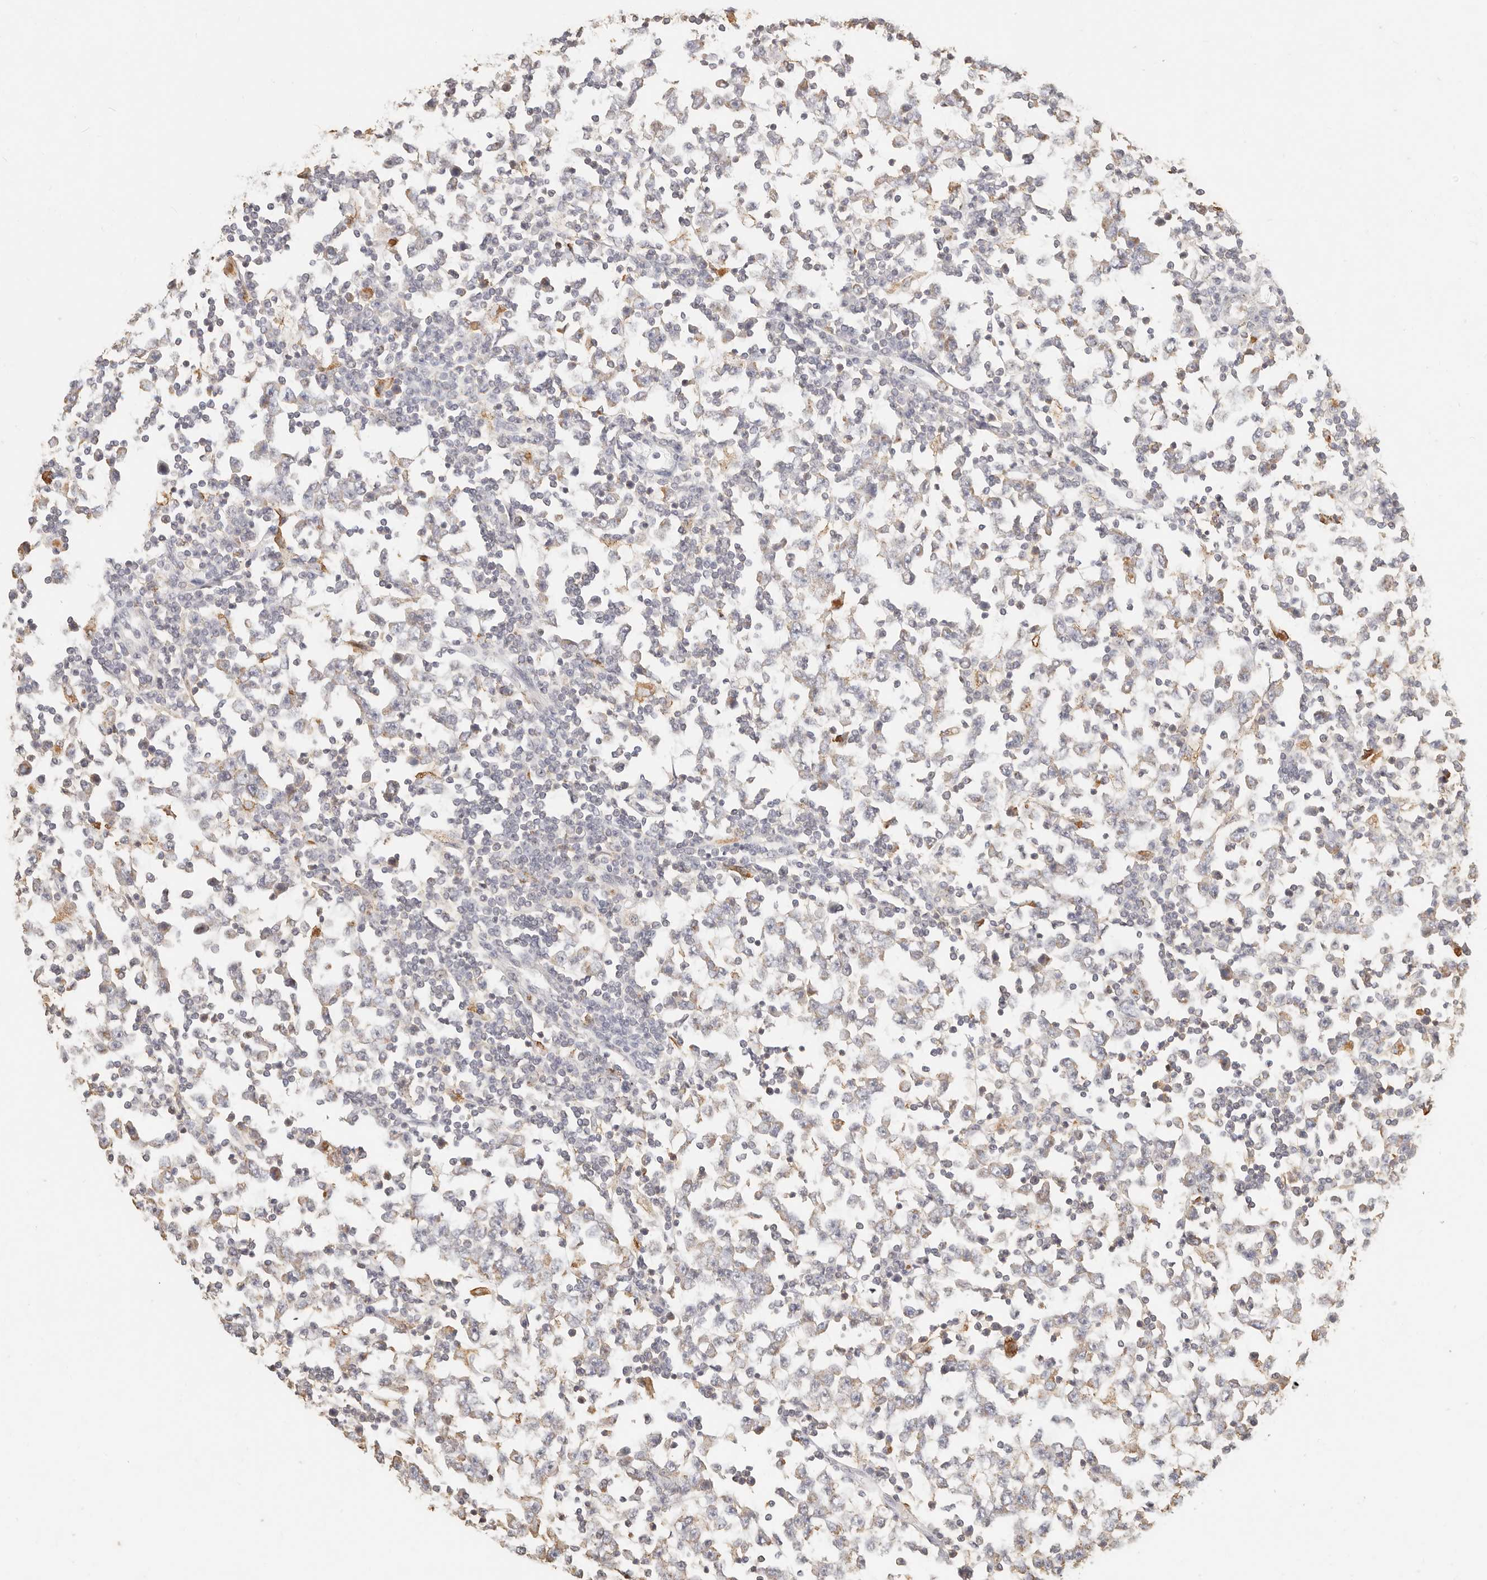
{"staining": {"intensity": "weak", "quantity": "25%-75%", "location": "cytoplasmic/membranous"}, "tissue": "testis cancer", "cell_type": "Tumor cells", "image_type": "cancer", "snomed": [{"axis": "morphology", "description": "Seminoma, NOS"}, {"axis": "topography", "description": "Testis"}], "caption": "A low amount of weak cytoplasmic/membranous staining is present in about 25%-75% of tumor cells in testis seminoma tissue.", "gene": "CNMD", "patient": {"sex": "male", "age": 65}}